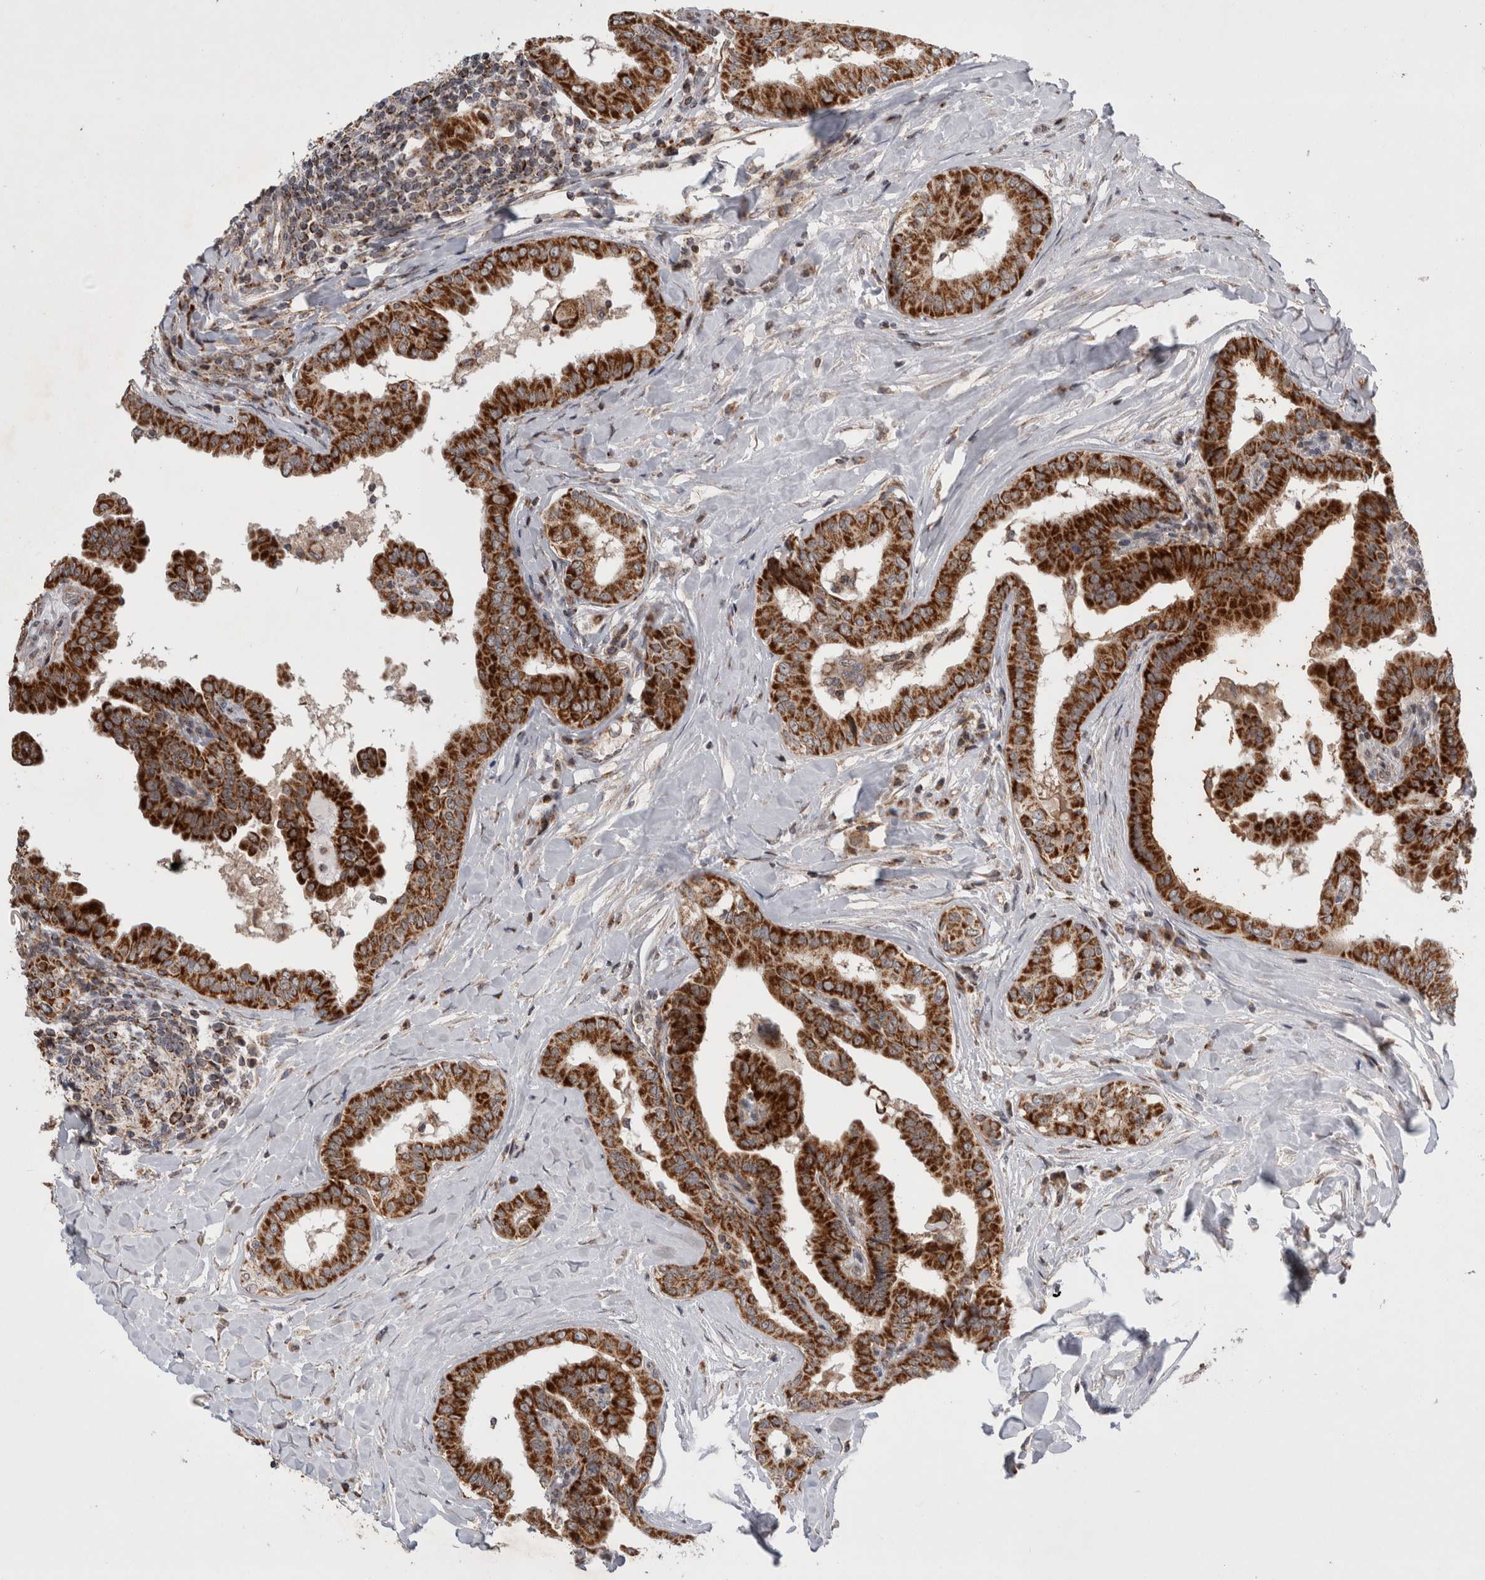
{"staining": {"intensity": "strong", "quantity": ">75%", "location": "cytoplasmic/membranous"}, "tissue": "thyroid cancer", "cell_type": "Tumor cells", "image_type": "cancer", "snomed": [{"axis": "morphology", "description": "Papillary adenocarcinoma, NOS"}, {"axis": "topography", "description": "Thyroid gland"}], "caption": "This image shows IHC staining of human papillary adenocarcinoma (thyroid), with high strong cytoplasmic/membranous staining in approximately >75% of tumor cells.", "gene": "MRPL37", "patient": {"sex": "male", "age": 33}}